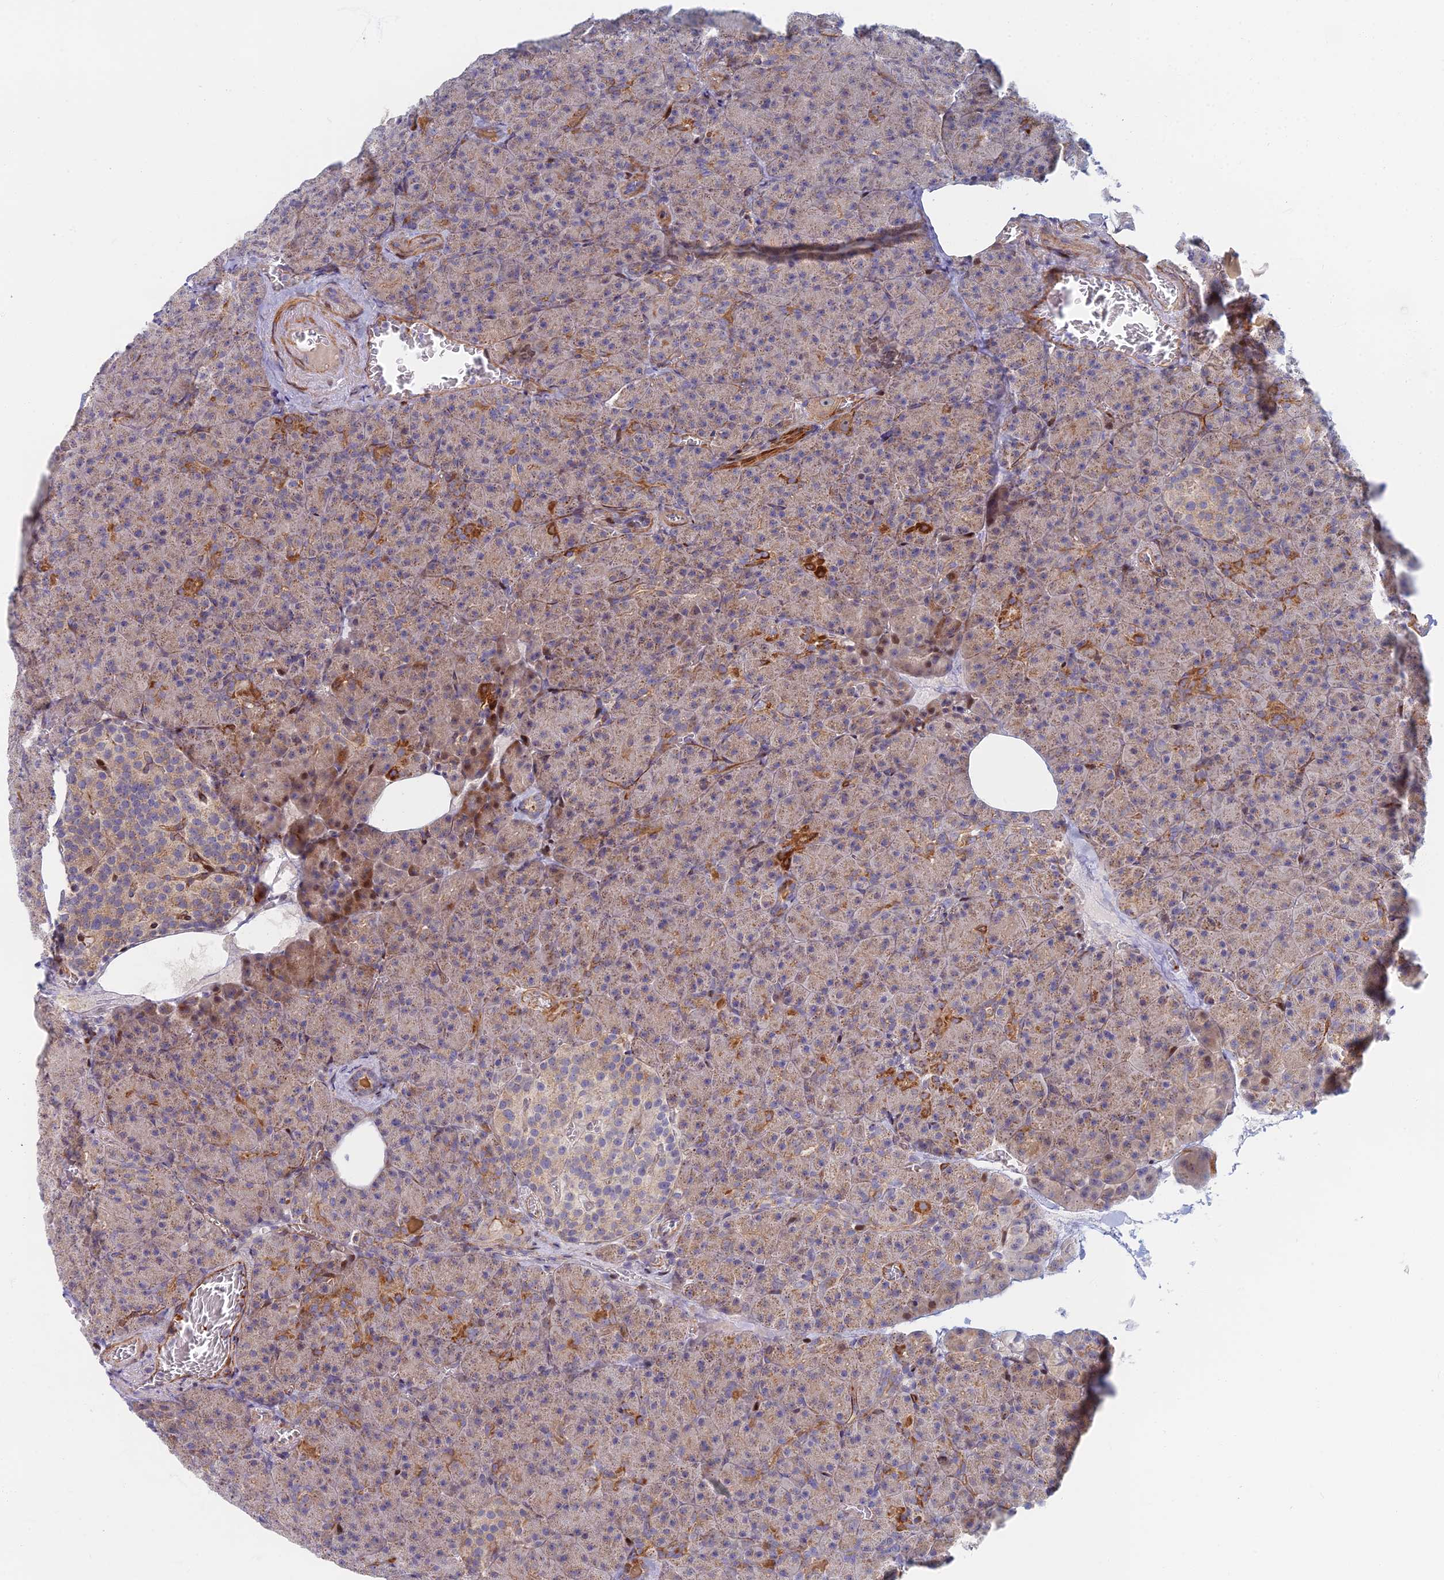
{"staining": {"intensity": "moderate", "quantity": "25%-75%", "location": "cytoplasmic/membranous"}, "tissue": "pancreas", "cell_type": "Exocrine glandular cells", "image_type": "normal", "snomed": [{"axis": "morphology", "description": "Normal tissue, NOS"}, {"axis": "topography", "description": "Pancreas"}], "caption": "An IHC micrograph of normal tissue is shown. Protein staining in brown labels moderate cytoplasmic/membranous positivity in pancreas within exocrine glandular cells.", "gene": "C15orf40", "patient": {"sex": "female", "age": 74}}